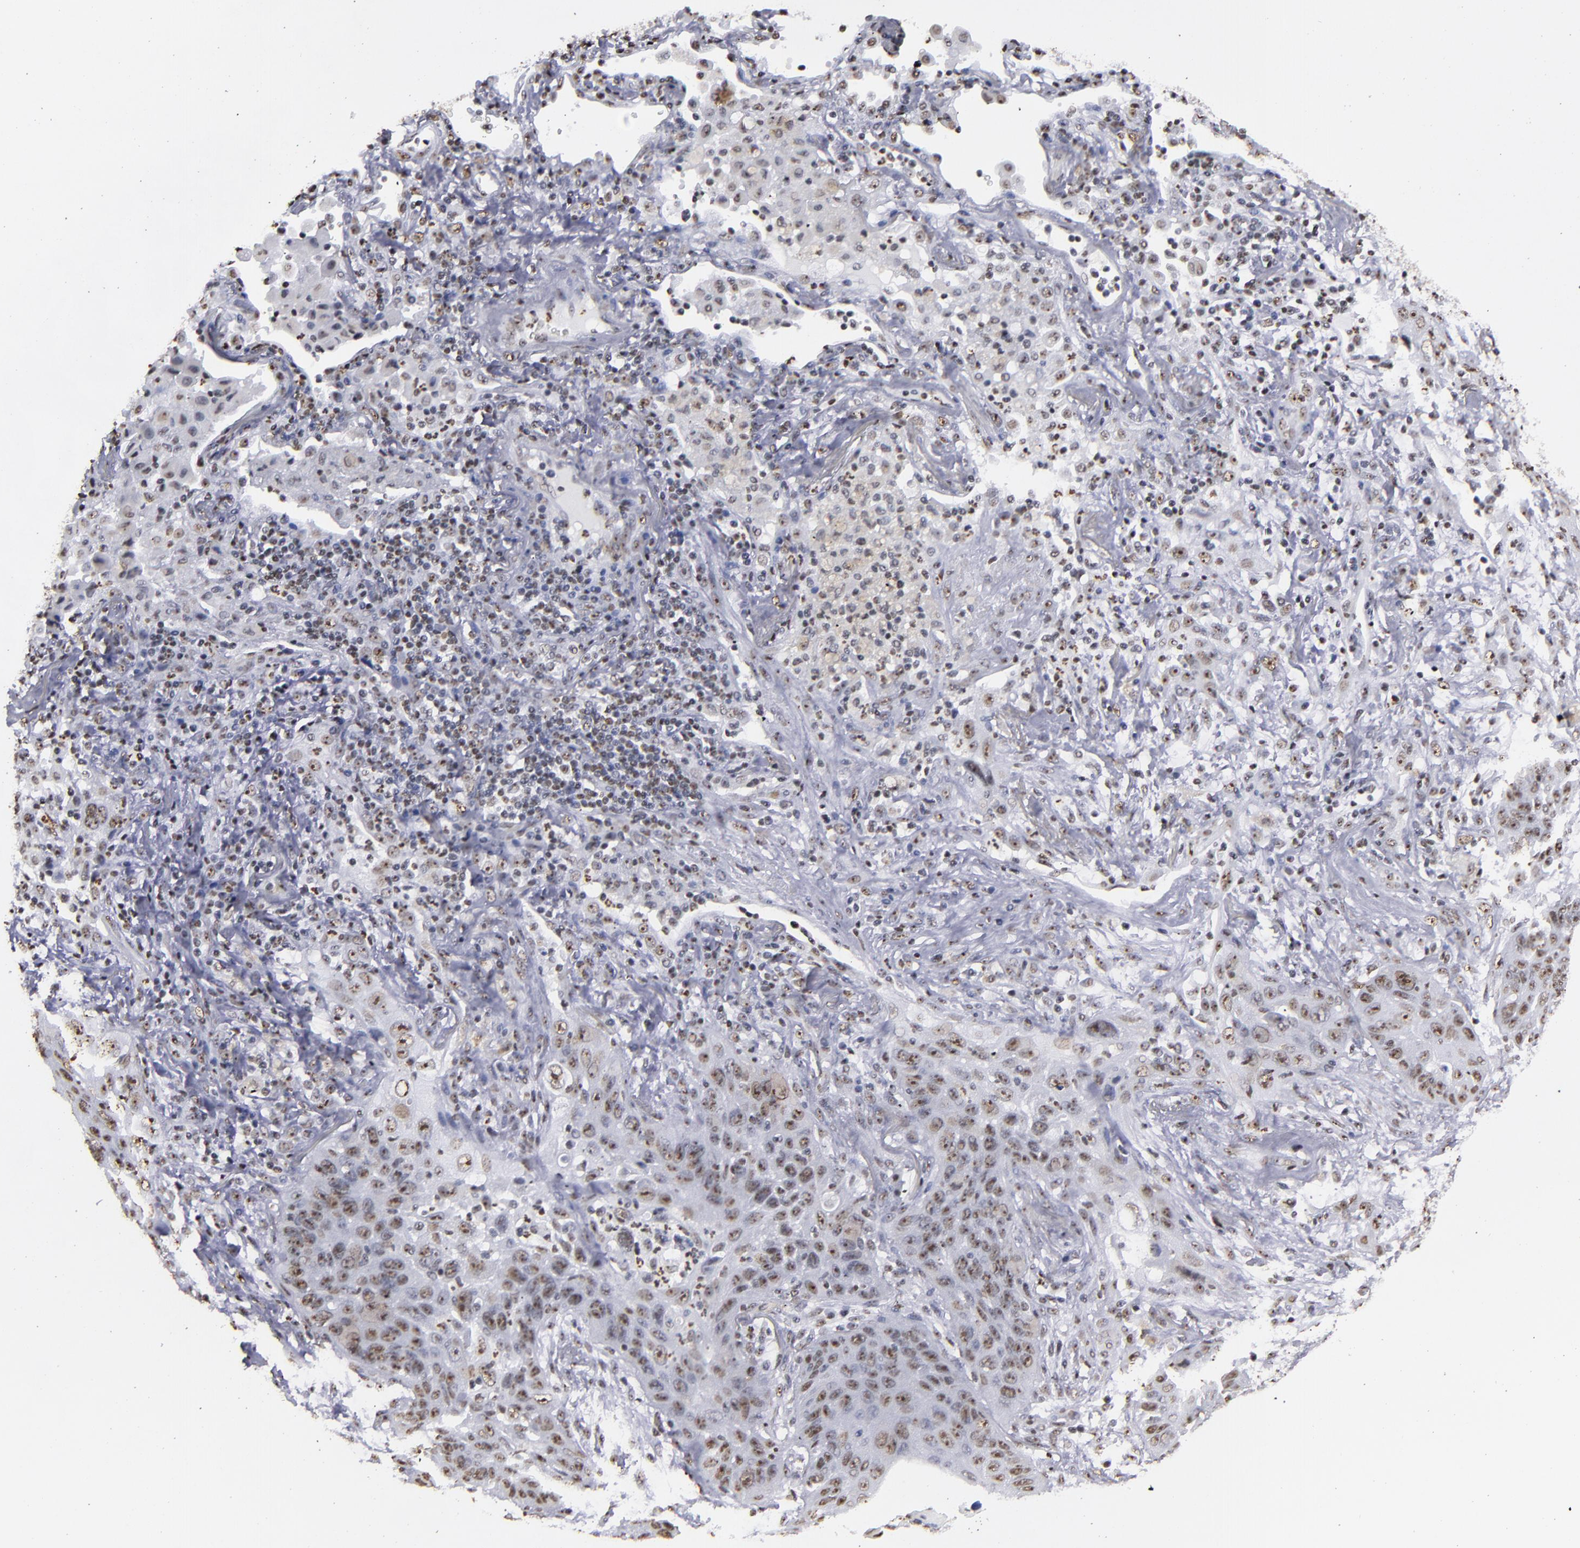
{"staining": {"intensity": "weak", "quantity": "25%-75%", "location": "nuclear"}, "tissue": "lung cancer", "cell_type": "Tumor cells", "image_type": "cancer", "snomed": [{"axis": "morphology", "description": "Squamous cell carcinoma, NOS"}, {"axis": "topography", "description": "Lung"}], "caption": "There is low levels of weak nuclear expression in tumor cells of lung squamous cell carcinoma, as demonstrated by immunohistochemical staining (brown color).", "gene": "HNRNPA2B1", "patient": {"sex": "female", "age": 67}}